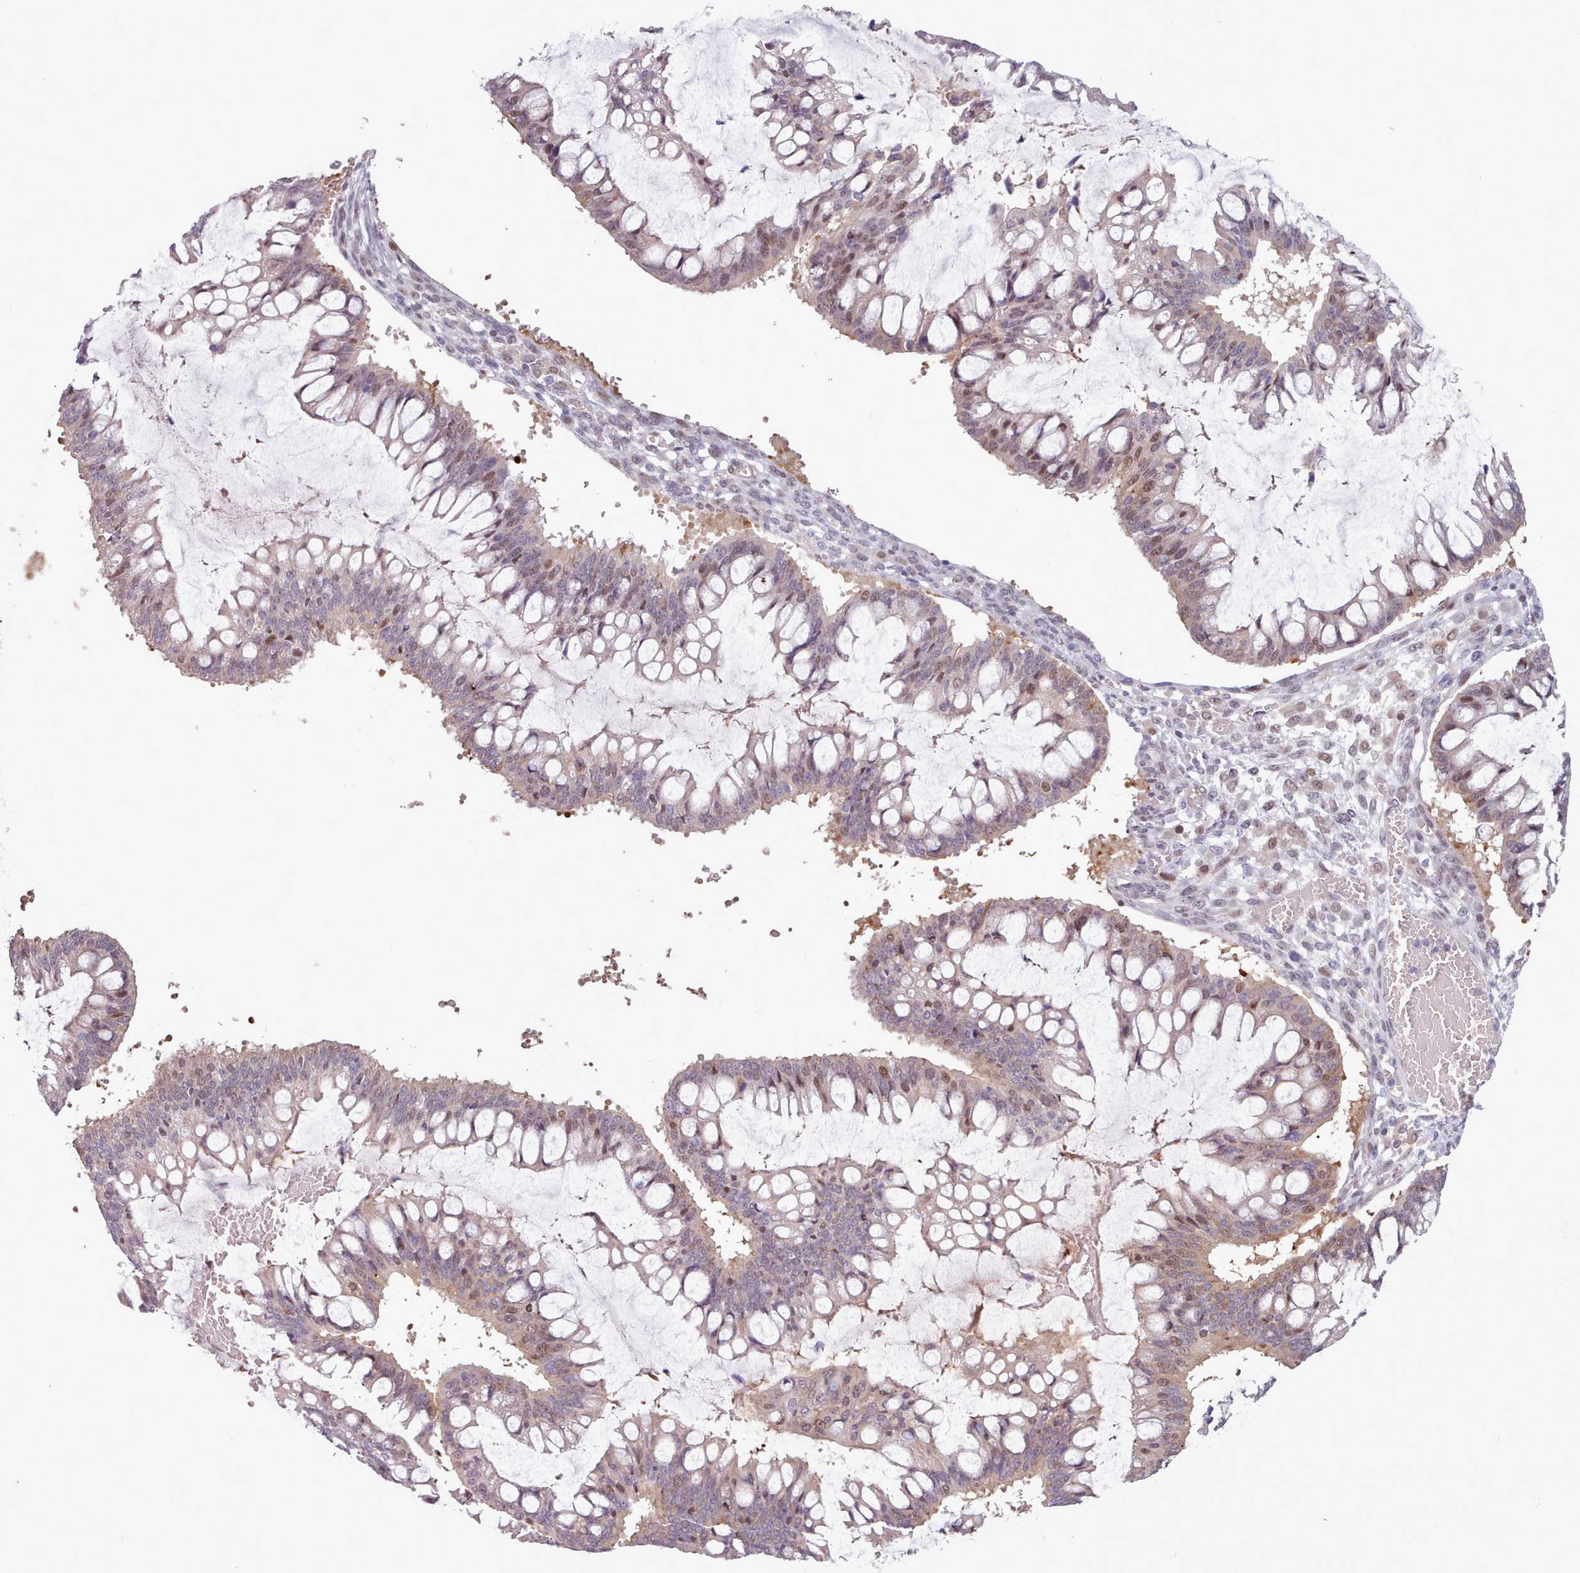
{"staining": {"intensity": "moderate", "quantity": "<25%", "location": "nuclear"}, "tissue": "ovarian cancer", "cell_type": "Tumor cells", "image_type": "cancer", "snomed": [{"axis": "morphology", "description": "Cystadenocarcinoma, mucinous, NOS"}, {"axis": "topography", "description": "Ovary"}], "caption": "IHC histopathology image of neoplastic tissue: human ovarian mucinous cystadenocarcinoma stained using immunohistochemistry (IHC) demonstrates low levels of moderate protein expression localized specifically in the nuclear of tumor cells, appearing as a nuclear brown color.", "gene": "KBTBD7", "patient": {"sex": "female", "age": 73}}